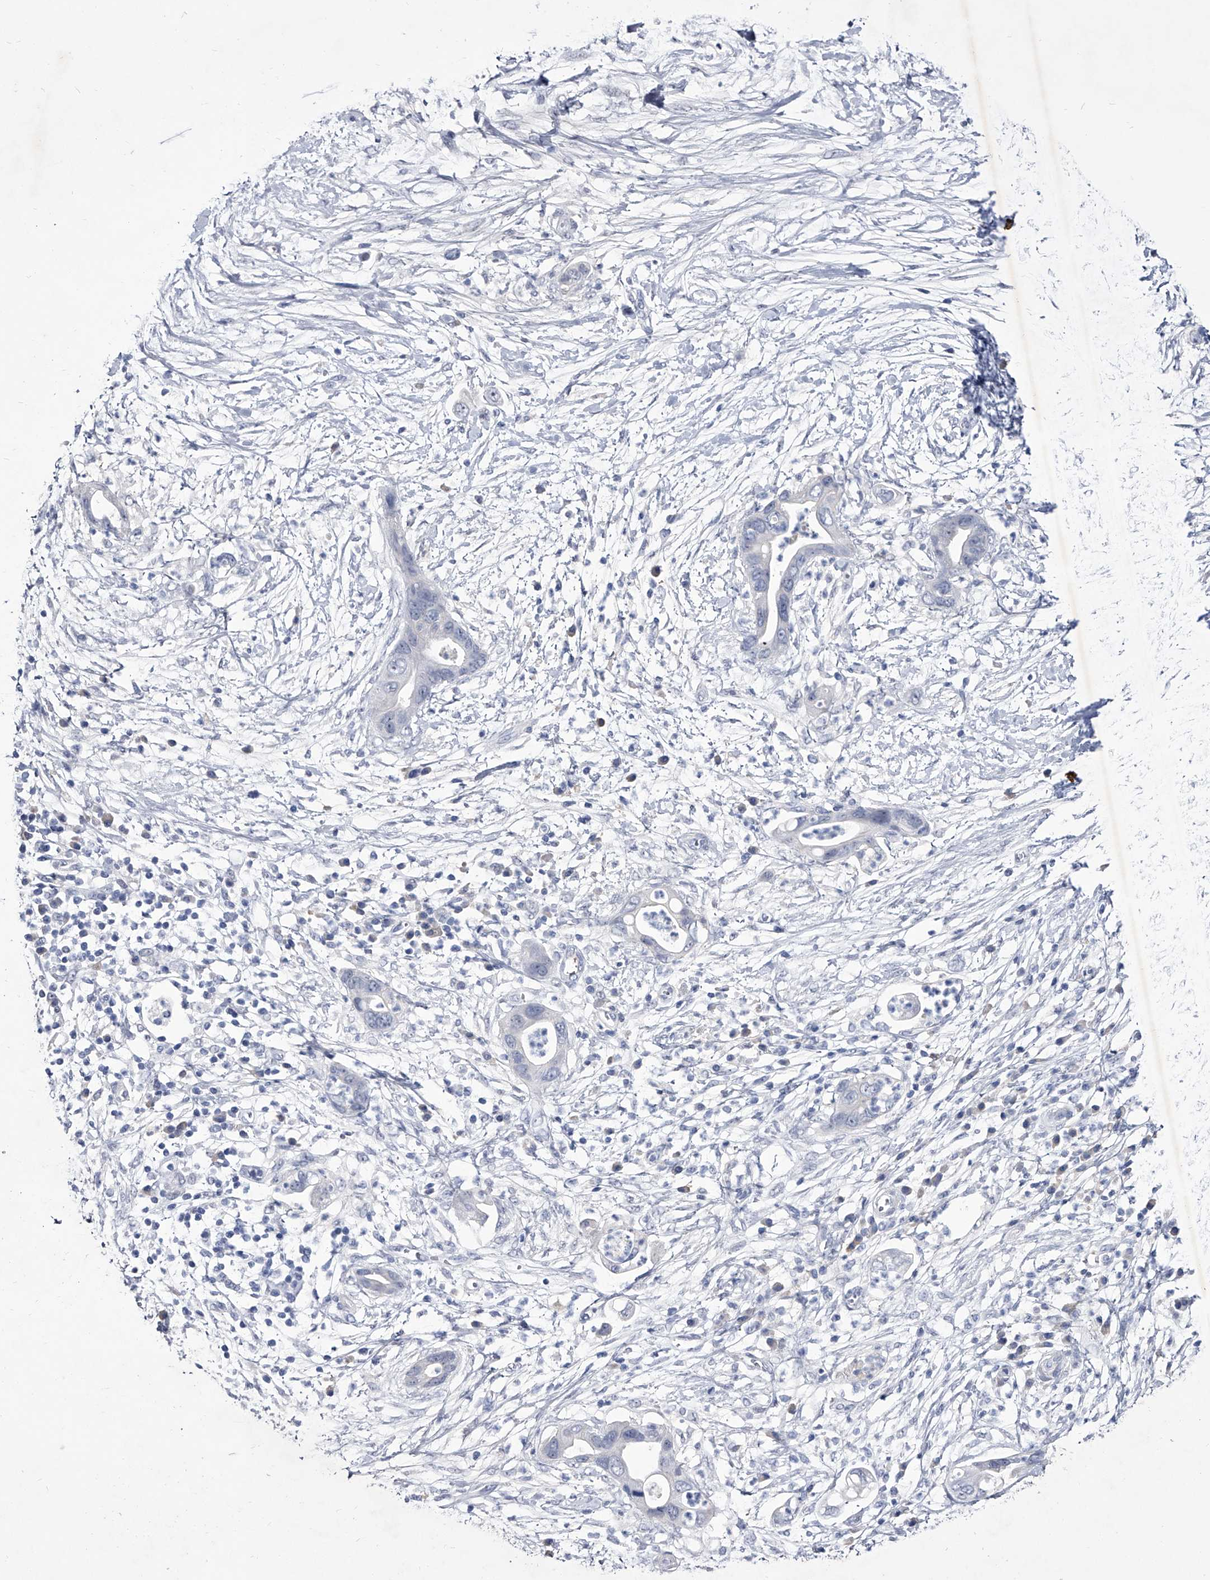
{"staining": {"intensity": "negative", "quantity": "none", "location": "none"}, "tissue": "pancreatic cancer", "cell_type": "Tumor cells", "image_type": "cancer", "snomed": [{"axis": "morphology", "description": "Adenocarcinoma, NOS"}, {"axis": "topography", "description": "Pancreas"}], "caption": "Immunohistochemical staining of pancreatic adenocarcinoma displays no significant staining in tumor cells.", "gene": "CRISP2", "patient": {"sex": "male", "age": 75}}